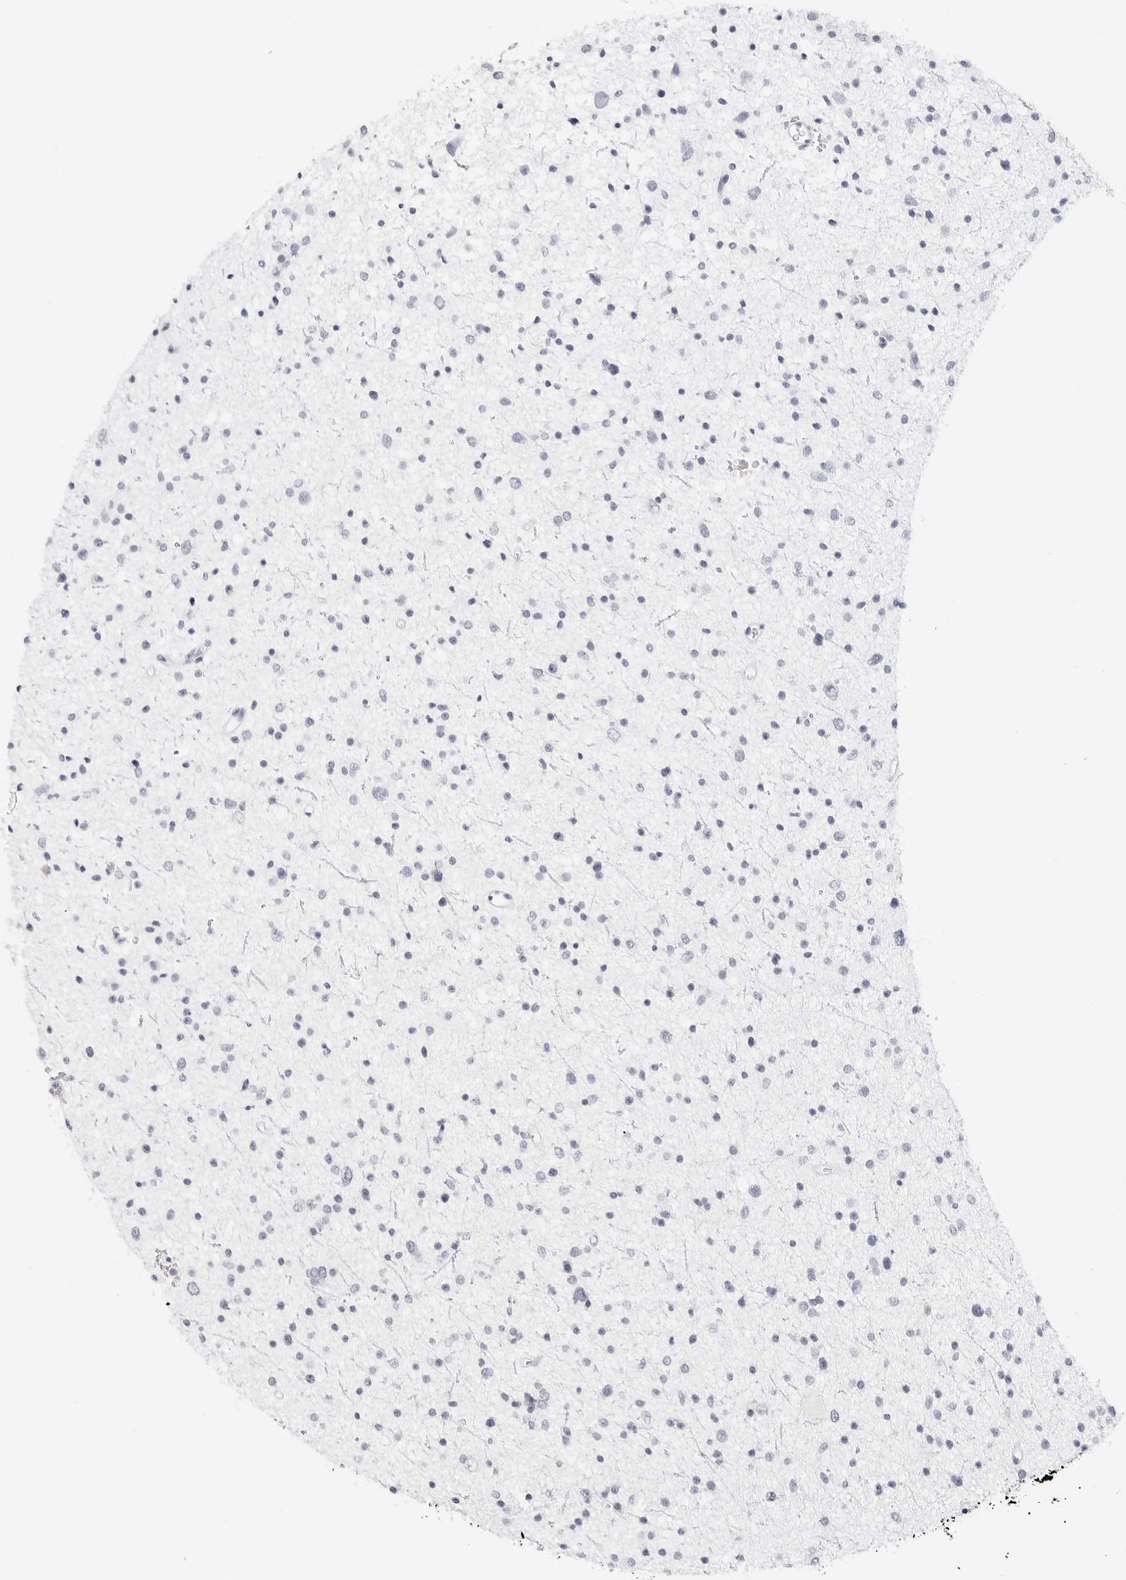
{"staining": {"intensity": "negative", "quantity": "none", "location": "none"}, "tissue": "glioma", "cell_type": "Tumor cells", "image_type": "cancer", "snomed": [{"axis": "morphology", "description": "Glioma, malignant, Low grade"}, {"axis": "topography", "description": "Brain"}], "caption": "Tumor cells are negative for protein expression in human glioma.", "gene": "TFF2", "patient": {"sex": "female", "age": 37}}